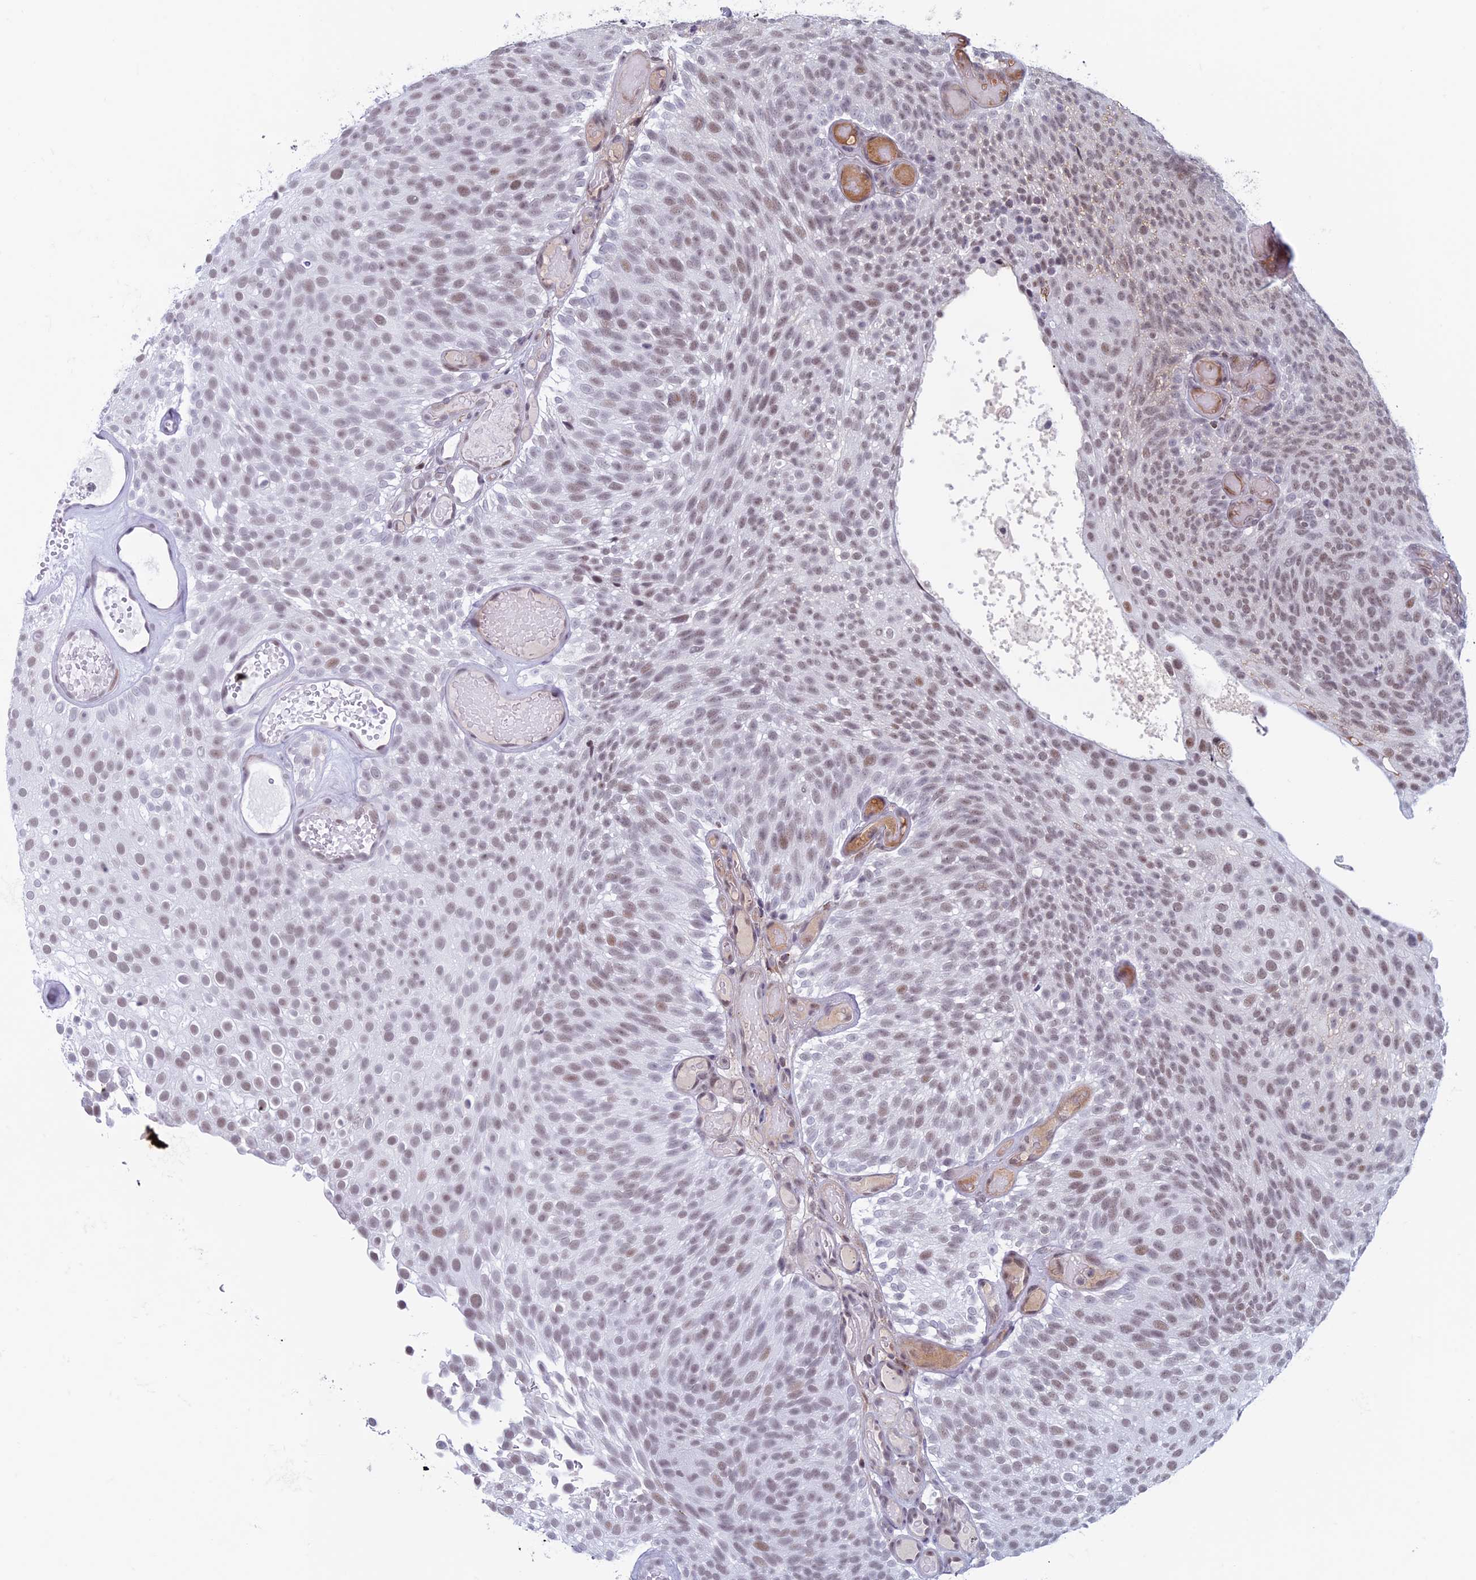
{"staining": {"intensity": "weak", "quantity": ">75%", "location": "nuclear"}, "tissue": "urothelial cancer", "cell_type": "Tumor cells", "image_type": "cancer", "snomed": [{"axis": "morphology", "description": "Urothelial carcinoma, Low grade"}, {"axis": "topography", "description": "Urinary bladder"}], "caption": "Immunohistochemistry image of neoplastic tissue: urothelial cancer stained using IHC displays low levels of weak protein expression localized specifically in the nuclear of tumor cells, appearing as a nuclear brown color.", "gene": "ASH2L", "patient": {"sex": "male", "age": 78}}